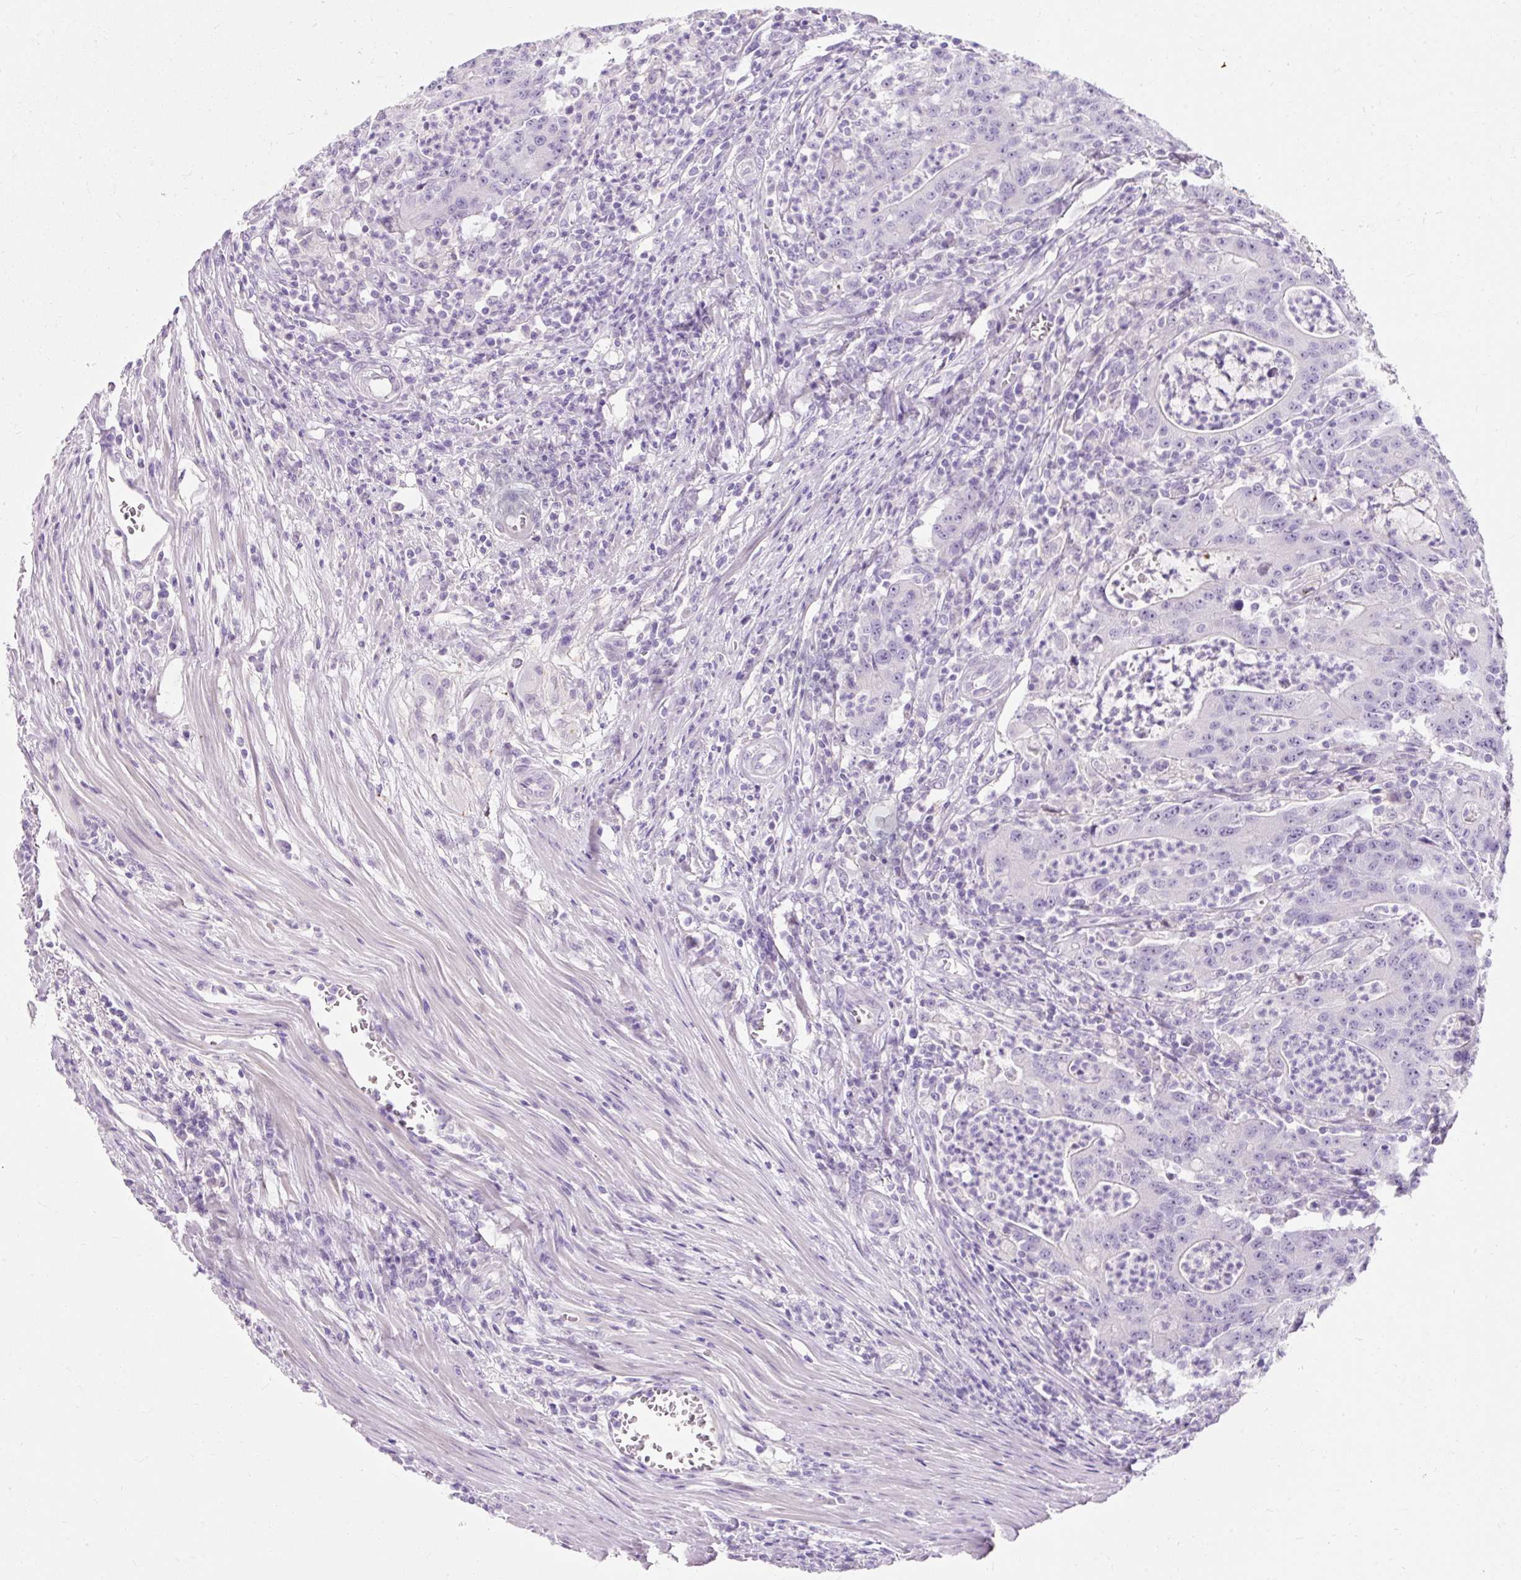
{"staining": {"intensity": "negative", "quantity": "none", "location": "none"}, "tissue": "colorectal cancer", "cell_type": "Tumor cells", "image_type": "cancer", "snomed": [{"axis": "morphology", "description": "Adenocarcinoma, NOS"}, {"axis": "topography", "description": "Colon"}], "caption": "IHC histopathology image of human colorectal cancer stained for a protein (brown), which reveals no positivity in tumor cells.", "gene": "CLDN25", "patient": {"sex": "male", "age": 83}}